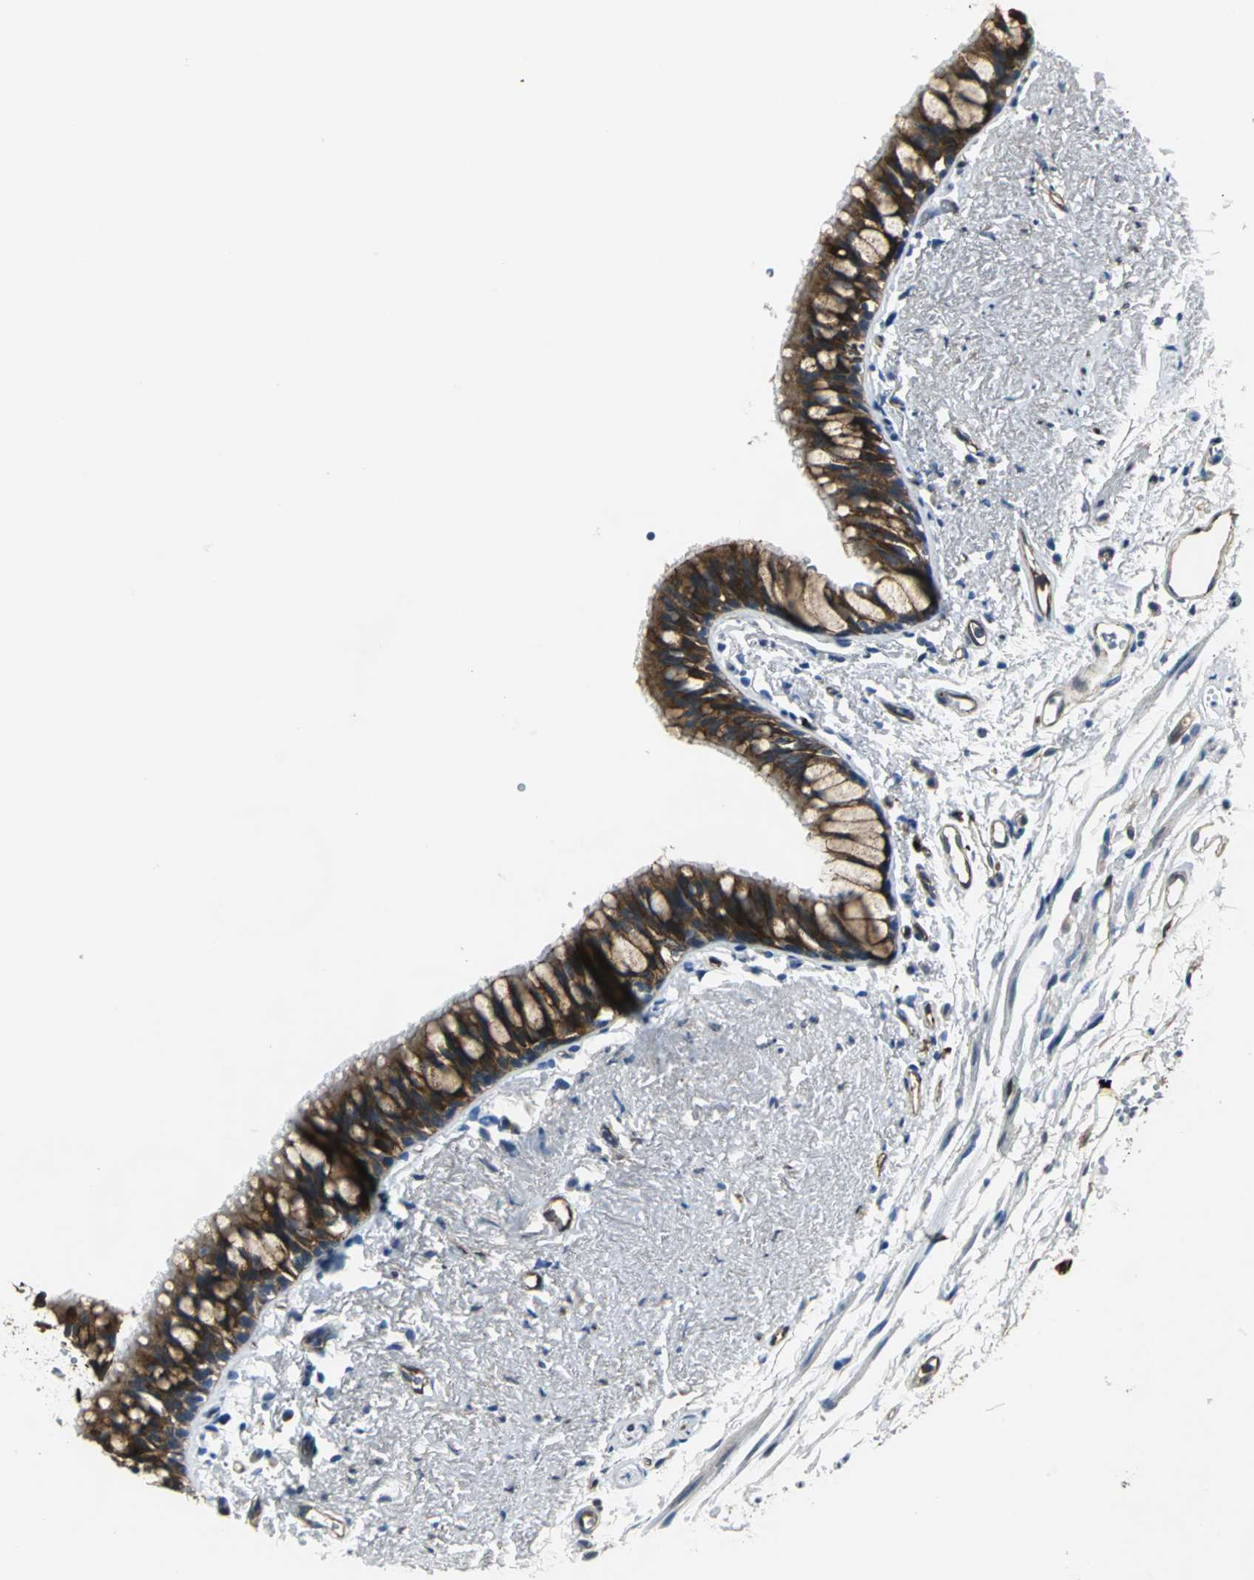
{"staining": {"intensity": "strong", "quantity": ">75%", "location": "cytoplasmic/membranous"}, "tissue": "bronchus", "cell_type": "Respiratory epithelial cells", "image_type": "normal", "snomed": [{"axis": "morphology", "description": "Normal tissue, NOS"}, {"axis": "topography", "description": "Bronchus"}], "caption": "Strong cytoplasmic/membranous expression is identified in about >75% of respiratory epithelial cells in normal bronchus.", "gene": "ENSG00000285130", "patient": {"sex": "female", "age": 73}}